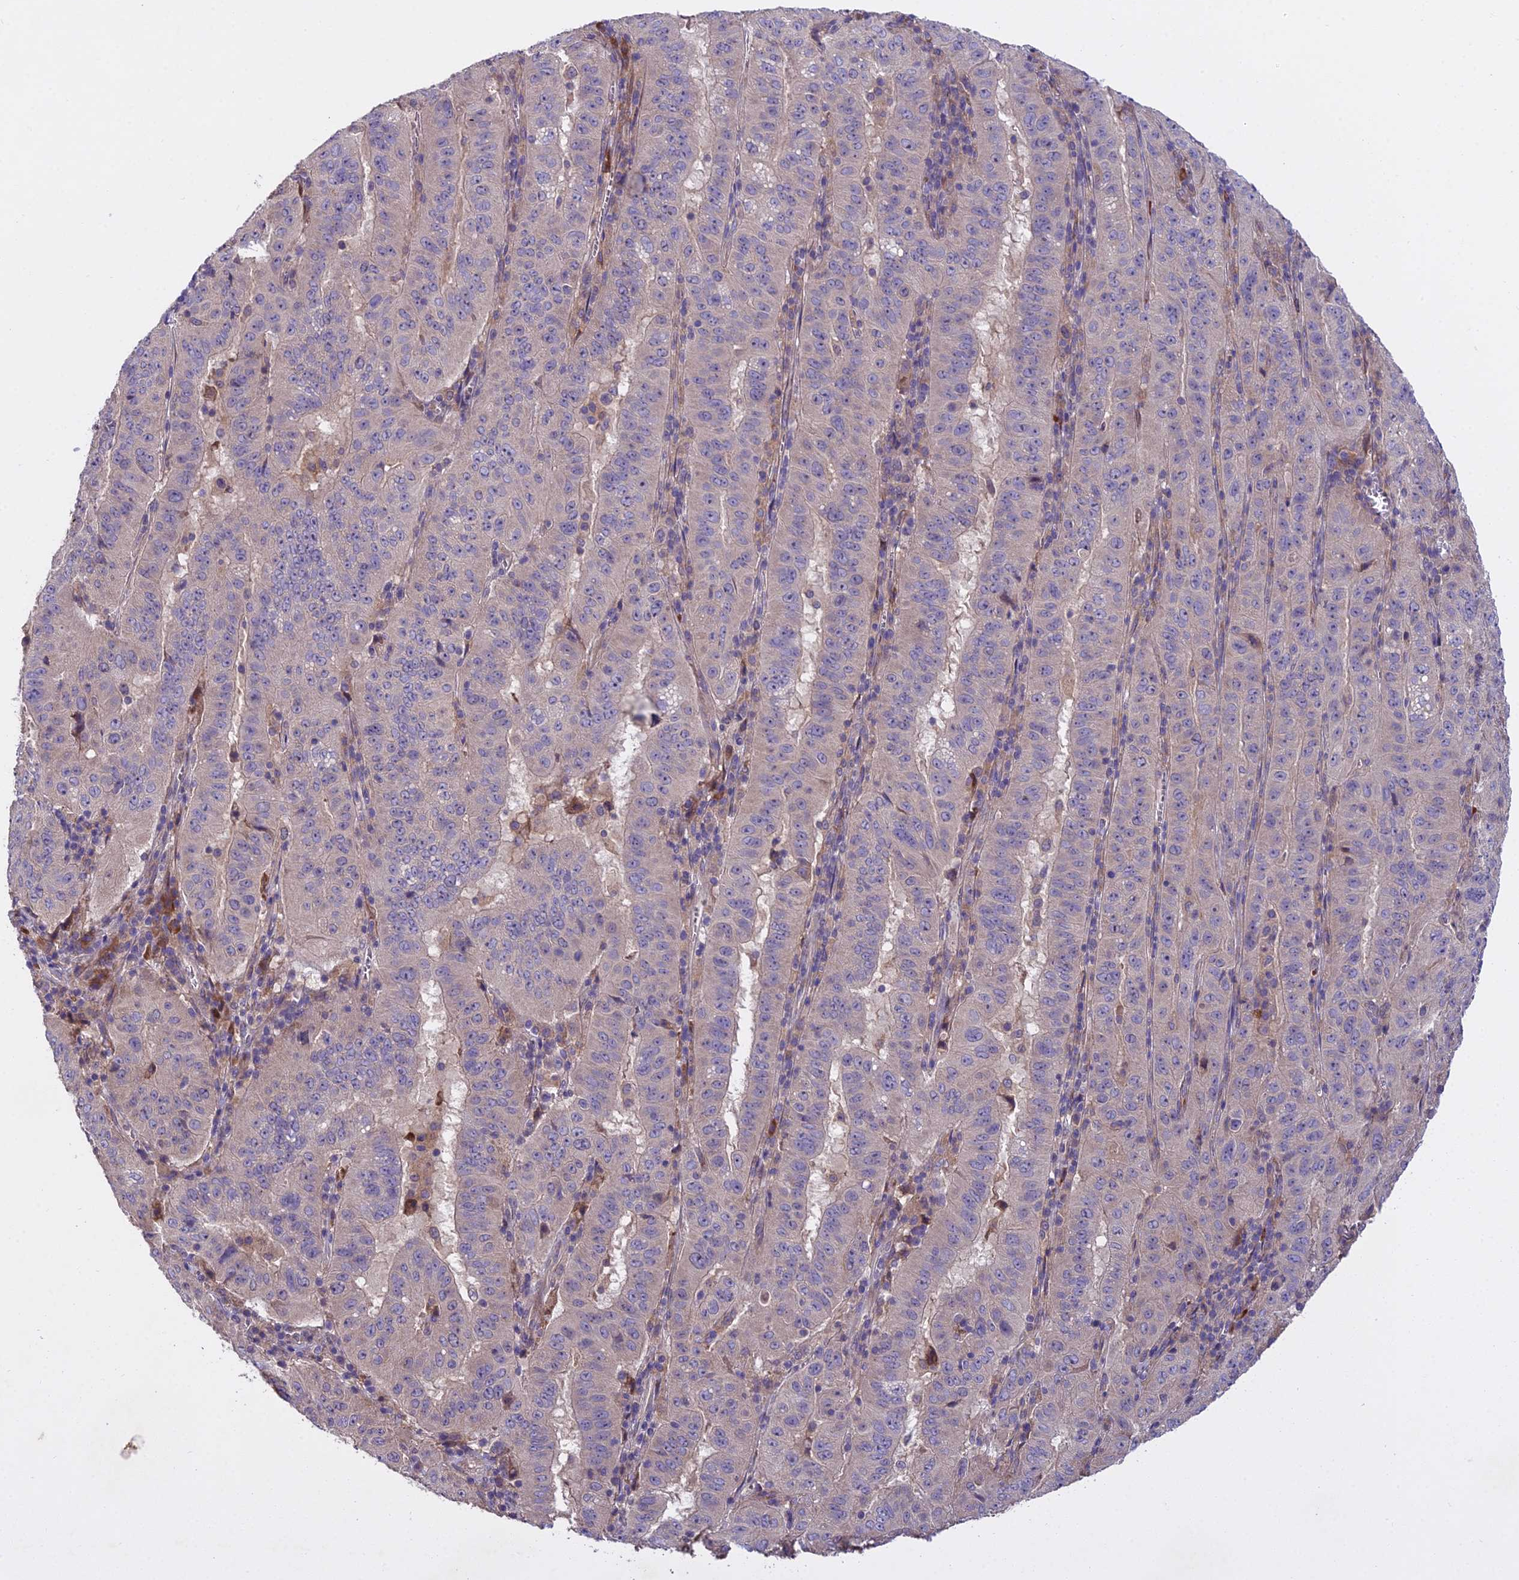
{"staining": {"intensity": "negative", "quantity": "none", "location": "none"}, "tissue": "pancreatic cancer", "cell_type": "Tumor cells", "image_type": "cancer", "snomed": [{"axis": "morphology", "description": "Adenocarcinoma, NOS"}, {"axis": "topography", "description": "Pancreas"}], "caption": "Pancreatic cancer was stained to show a protein in brown. There is no significant expression in tumor cells.", "gene": "CENPL", "patient": {"sex": "male", "age": 63}}